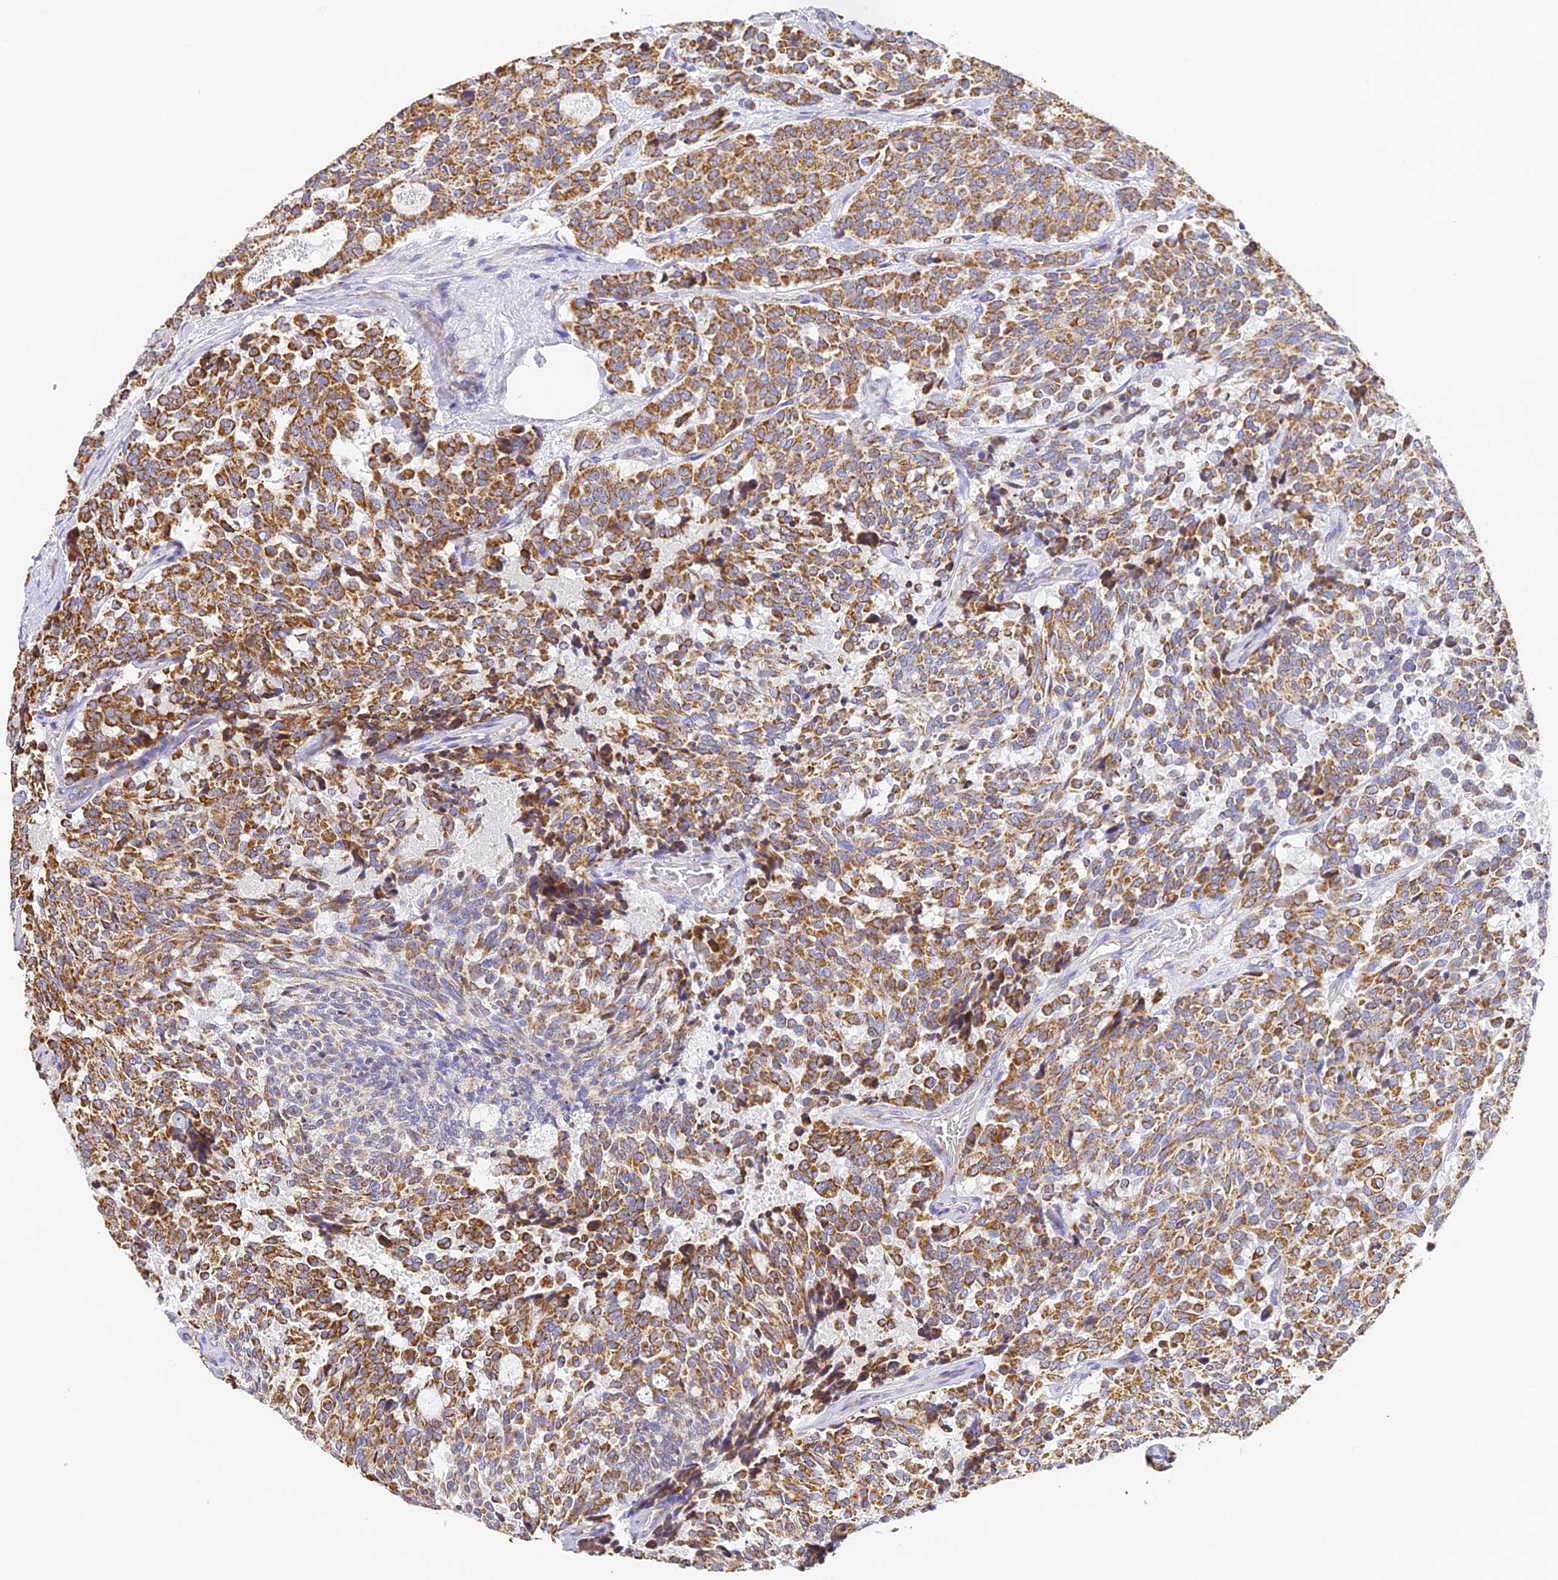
{"staining": {"intensity": "strong", "quantity": ">75%", "location": "cytoplasmic/membranous"}, "tissue": "carcinoid", "cell_type": "Tumor cells", "image_type": "cancer", "snomed": [{"axis": "morphology", "description": "Carcinoid, malignant, NOS"}, {"axis": "topography", "description": "Pancreas"}], "caption": "Malignant carcinoid stained with IHC demonstrates strong cytoplasmic/membranous staining in about >75% of tumor cells.", "gene": "COX6C", "patient": {"sex": "female", "age": 54}}